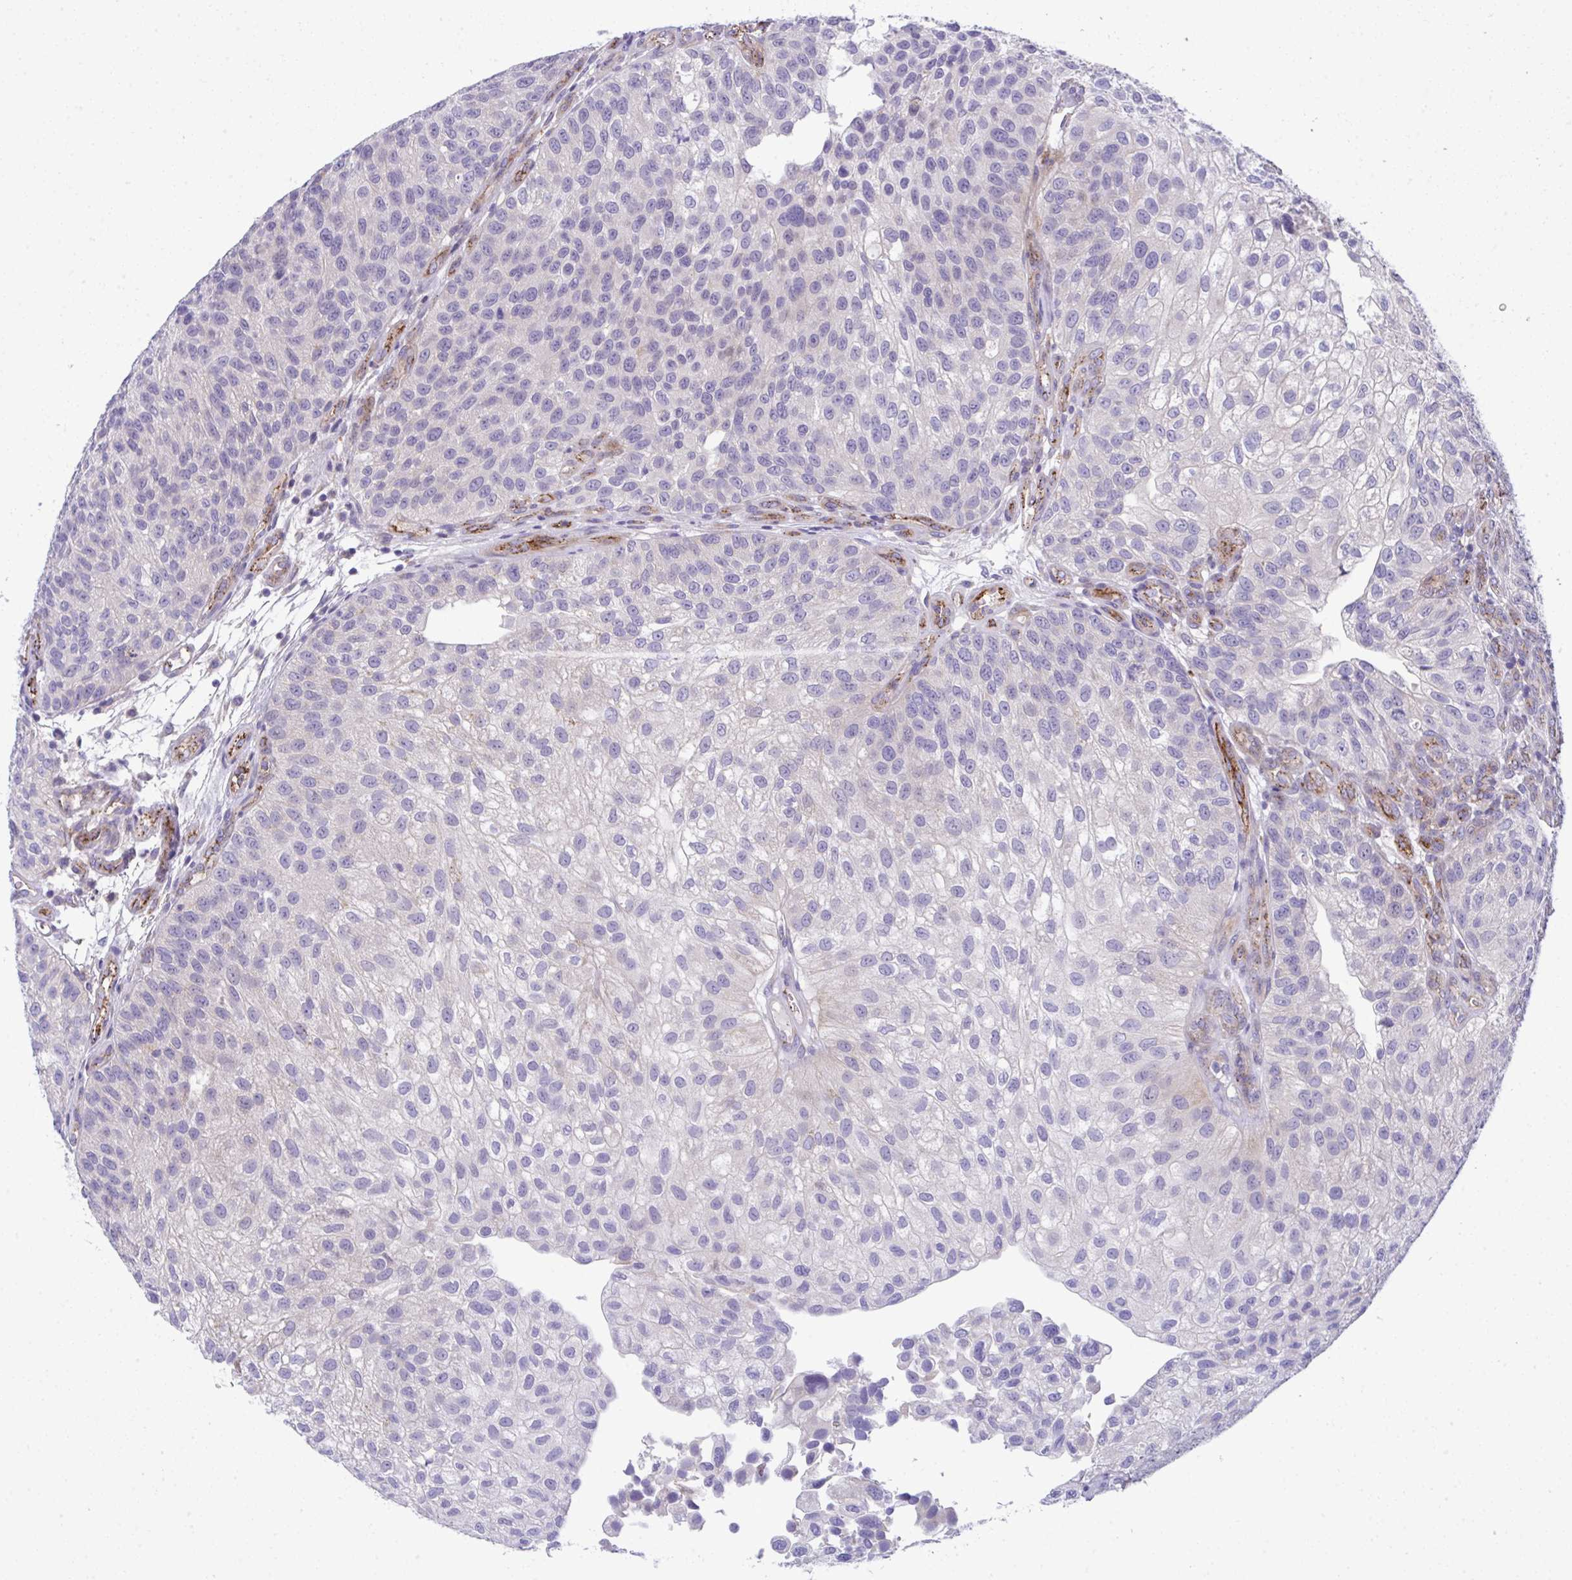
{"staining": {"intensity": "negative", "quantity": "none", "location": "none"}, "tissue": "urothelial cancer", "cell_type": "Tumor cells", "image_type": "cancer", "snomed": [{"axis": "morphology", "description": "Urothelial carcinoma, NOS"}, {"axis": "topography", "description": "Urinary bladder"}], "caption": "An immunohistochemistry (IHC) image of urothelial cancer is shown. There is no staining in tumor cells of urothelial cancer.", "gene": "TOR1AIP2", "patient": {"sex": "male", "age": 87}}